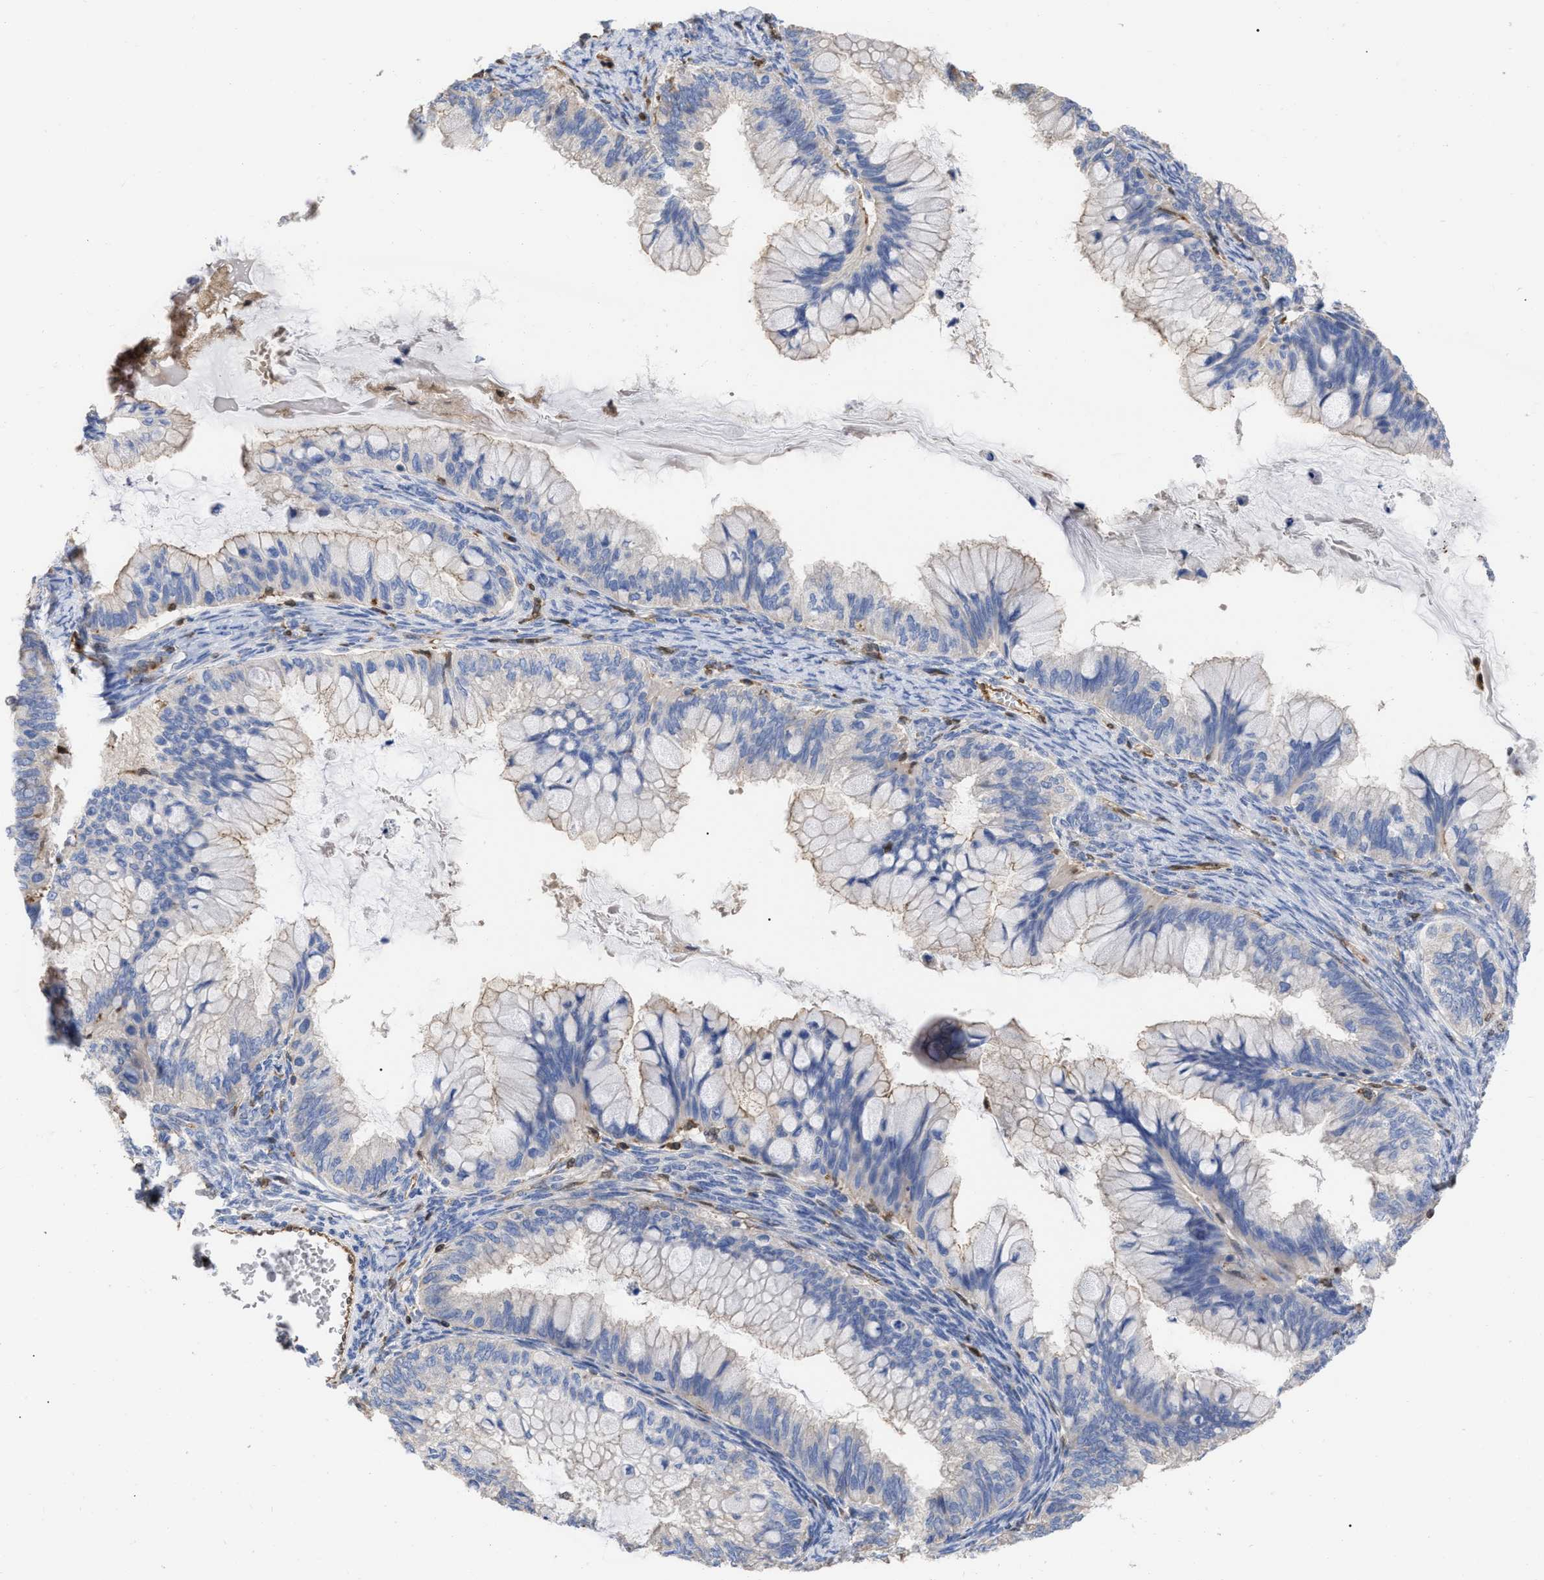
{"staining": {"intensity": "weak", "quantity": "<25%", "location": "cytoplasmic/membranous"}, "tissue": "ovarian cancer", "cell_type": "Tumor cells", "image_type": "cancer", "snomed": [{"axis": "morphology", "description": "Cystadenocarcinoma, mucinous, NOS"}, {"axis": "topography", "description": "Ovary"}], "caption": "Immunohistochemistry (IHC) histopathology image of human mucinous cystadenocarcinoma (ovarian) stained for a protein (brown), which exhibits no expression in tumor cells. (DAB (3,3'-diaminobenzidine) IHC, high magnification).", "gene": "GIMAP4", "patient": {"sex": "female", "age": 80}}